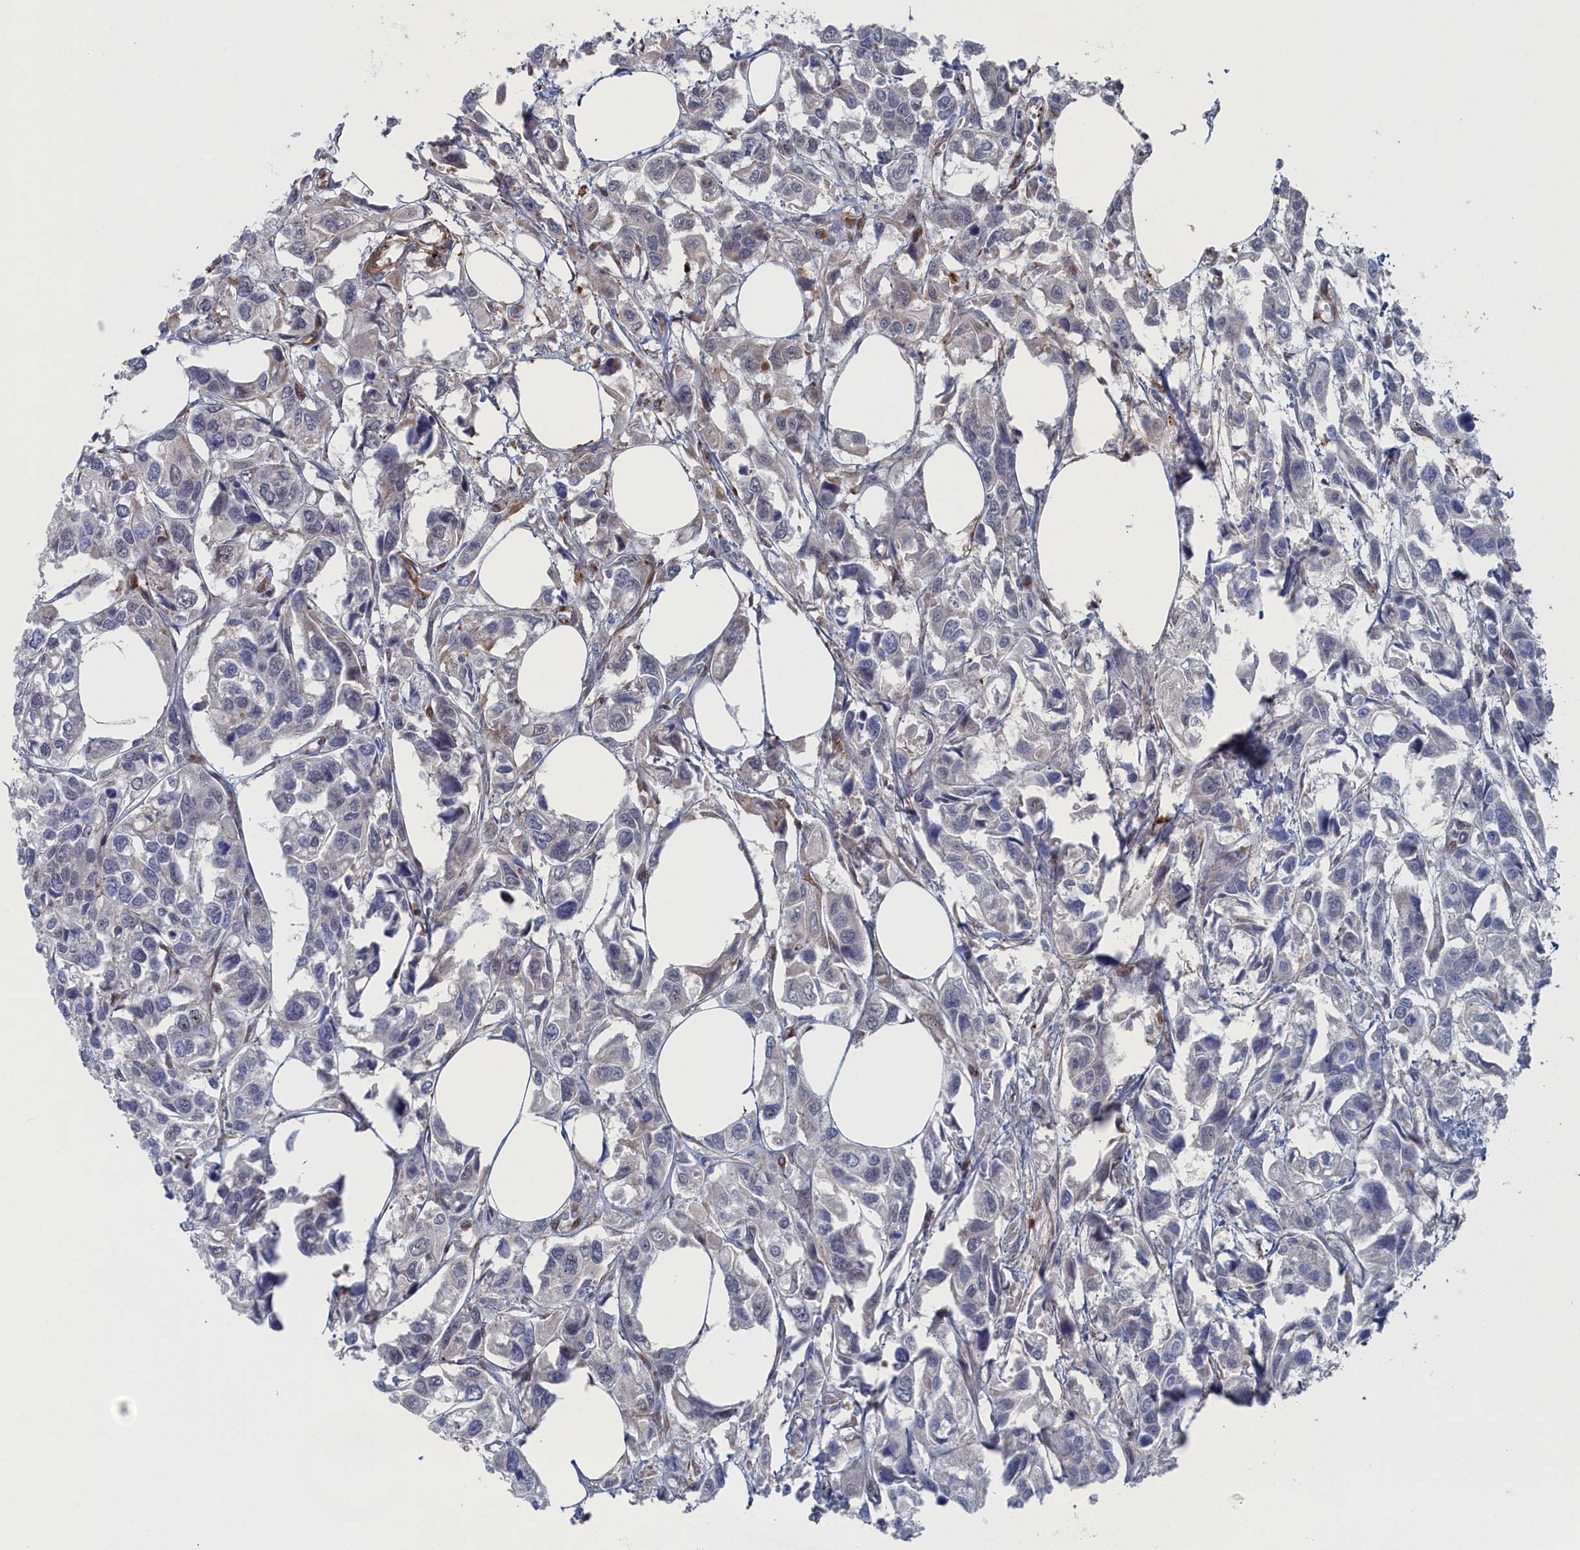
{"staining": {"intensity": "negative", "quantity": "none", "location": "none"}, "tissue": "urothelial cancer", "cell_type": "Tumor cells", "image_type": "cancer", "snomed": [{"axis": "morphology", "description": "Urothelial carcinoma, High grade"}, {"axis": "topography", "description": "Urinary bladder"}], "caption": "Tumor cells show no significant expression in urothelial carcinoma (high-grade). (DAB IHC visualized using brightfield microscopy, high magnification).", "gene": "FILIP1L", "patient": {"sex": "male", "age": 67}}